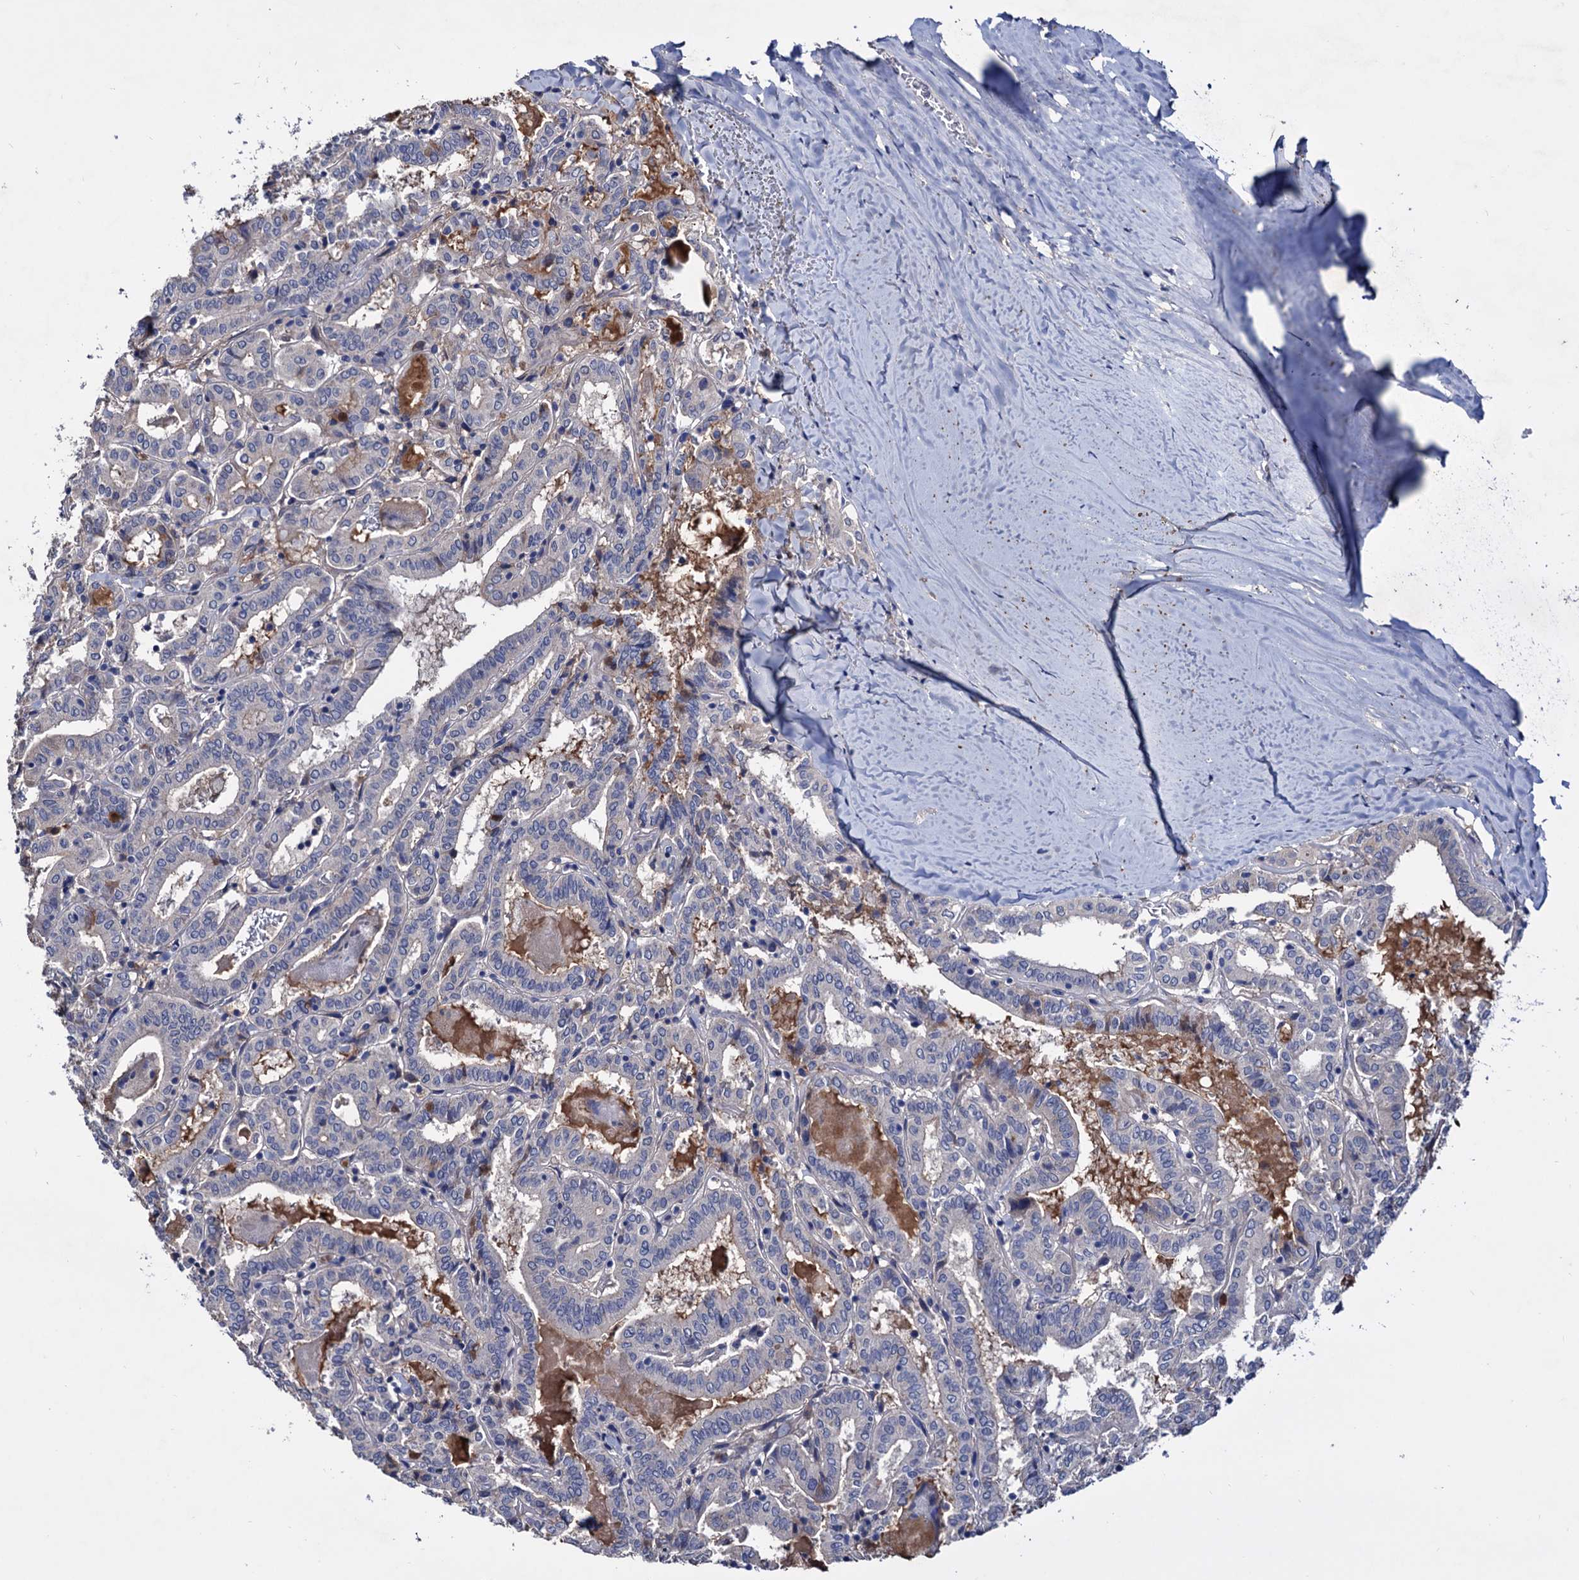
{"staining": {"intensity": "negative", "quantity": "none", "location": "none"}, "tissue": "thyroid cancer", "cell_type": "Tumor cells", "image_type": "cancer", "snomed": [{"axis": "morphology", "description": "Papillary adenocarcinoma, NOS"}, {"axis": "topography", "description": "Thyroid gland"}], "caption": "A high-resolution histopathology image shows immunohistochemistry (IHC) staining of thyroid cancer (papillary adenocarcinoma), which demonstrates no significant staining in tumor cells.", "gene": "NPAS4", "patient": {"sex": "female", "age": 72}}